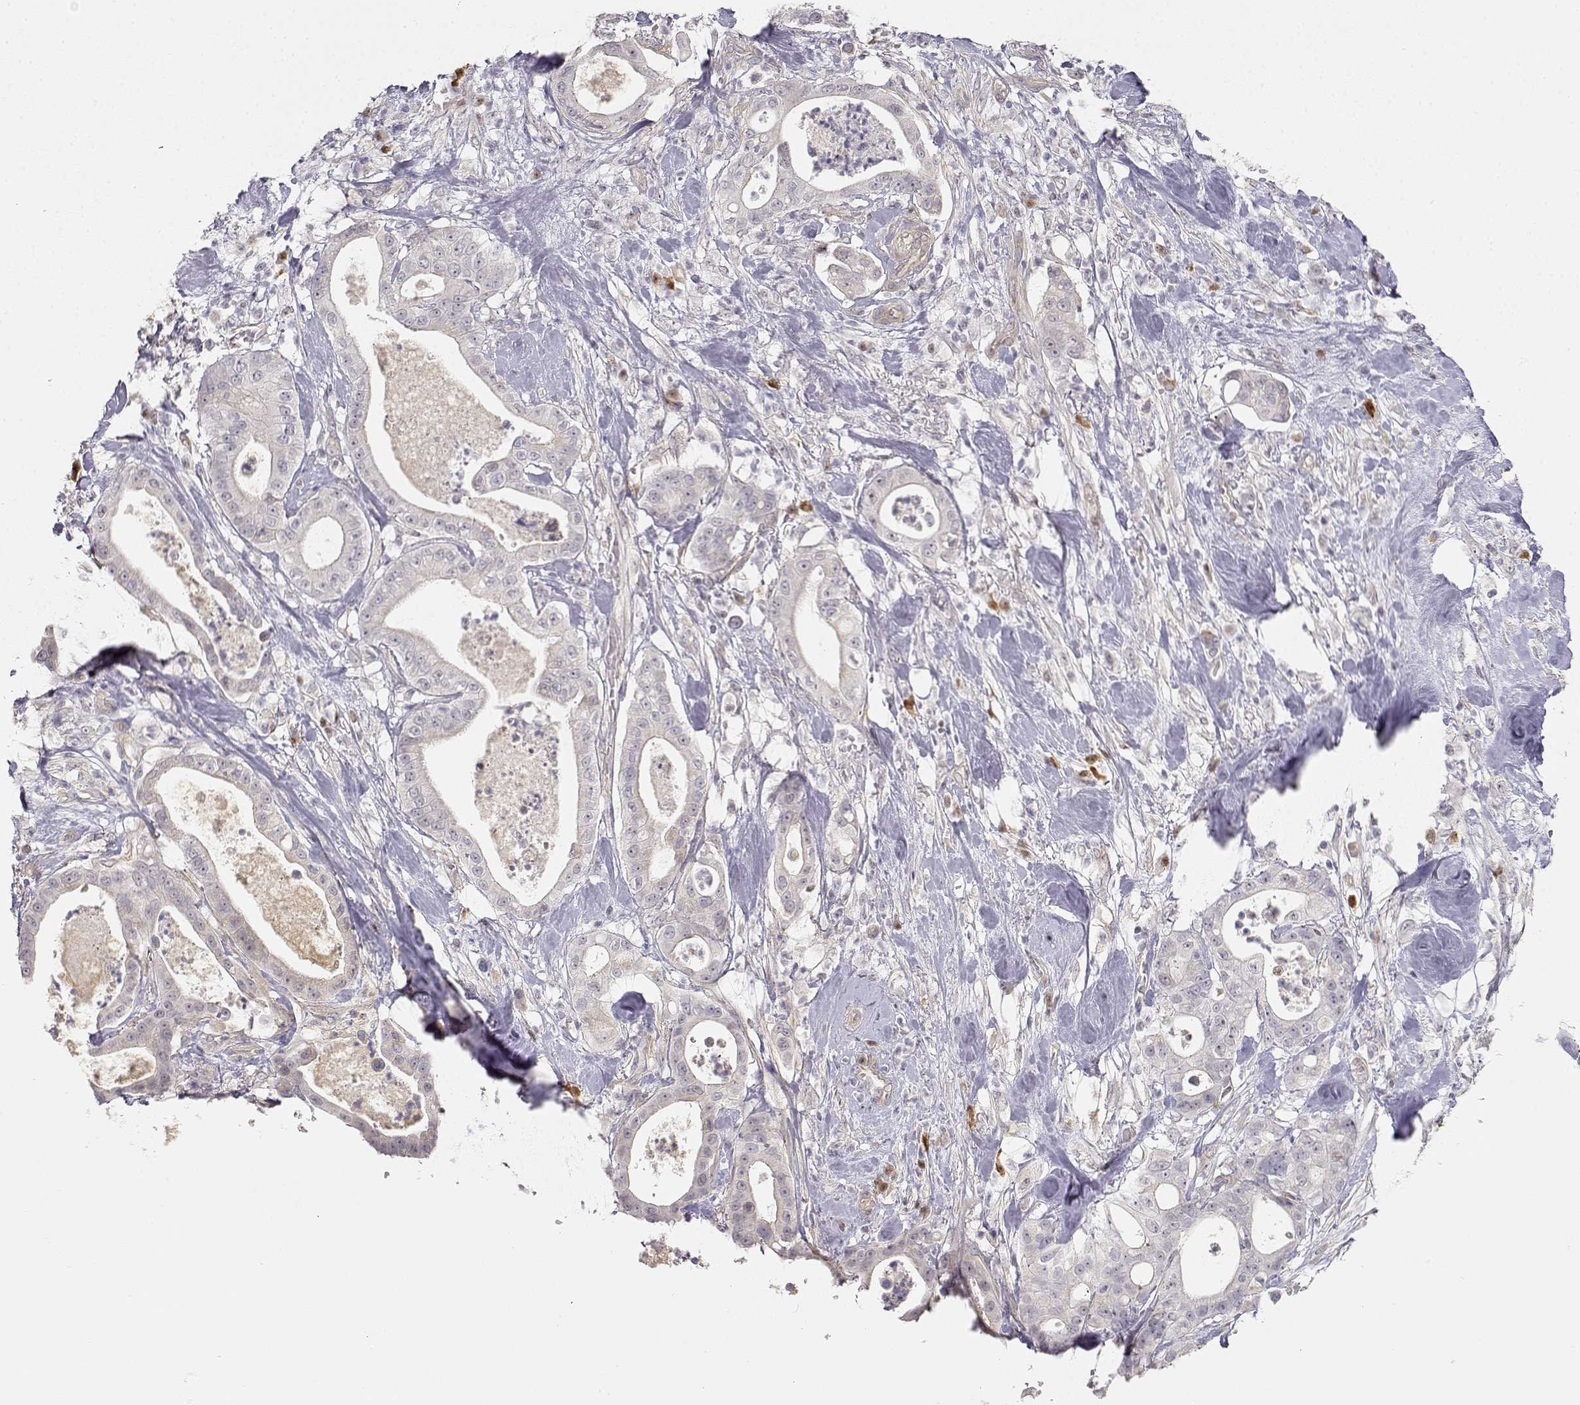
{"staining": {"intensity": "negative", "quantity": "none", "location": "none"}, "tissue": "pancreatic cancer", "cell_type": "Tumor cells", "image_type": "cancer", "snomed": [{"axis": "morphology", "description": "Adenocarcinoma, NOS"}, {"axis": "topography", "description": "Pancreas"}], "caption": "An image of human adenocarcinoma (pancreatic) is negative for staining in tumor cells. Nuclei are stained in blue.", "gene": "EAF2", "patient": {"sex": "male", "age": 71}}